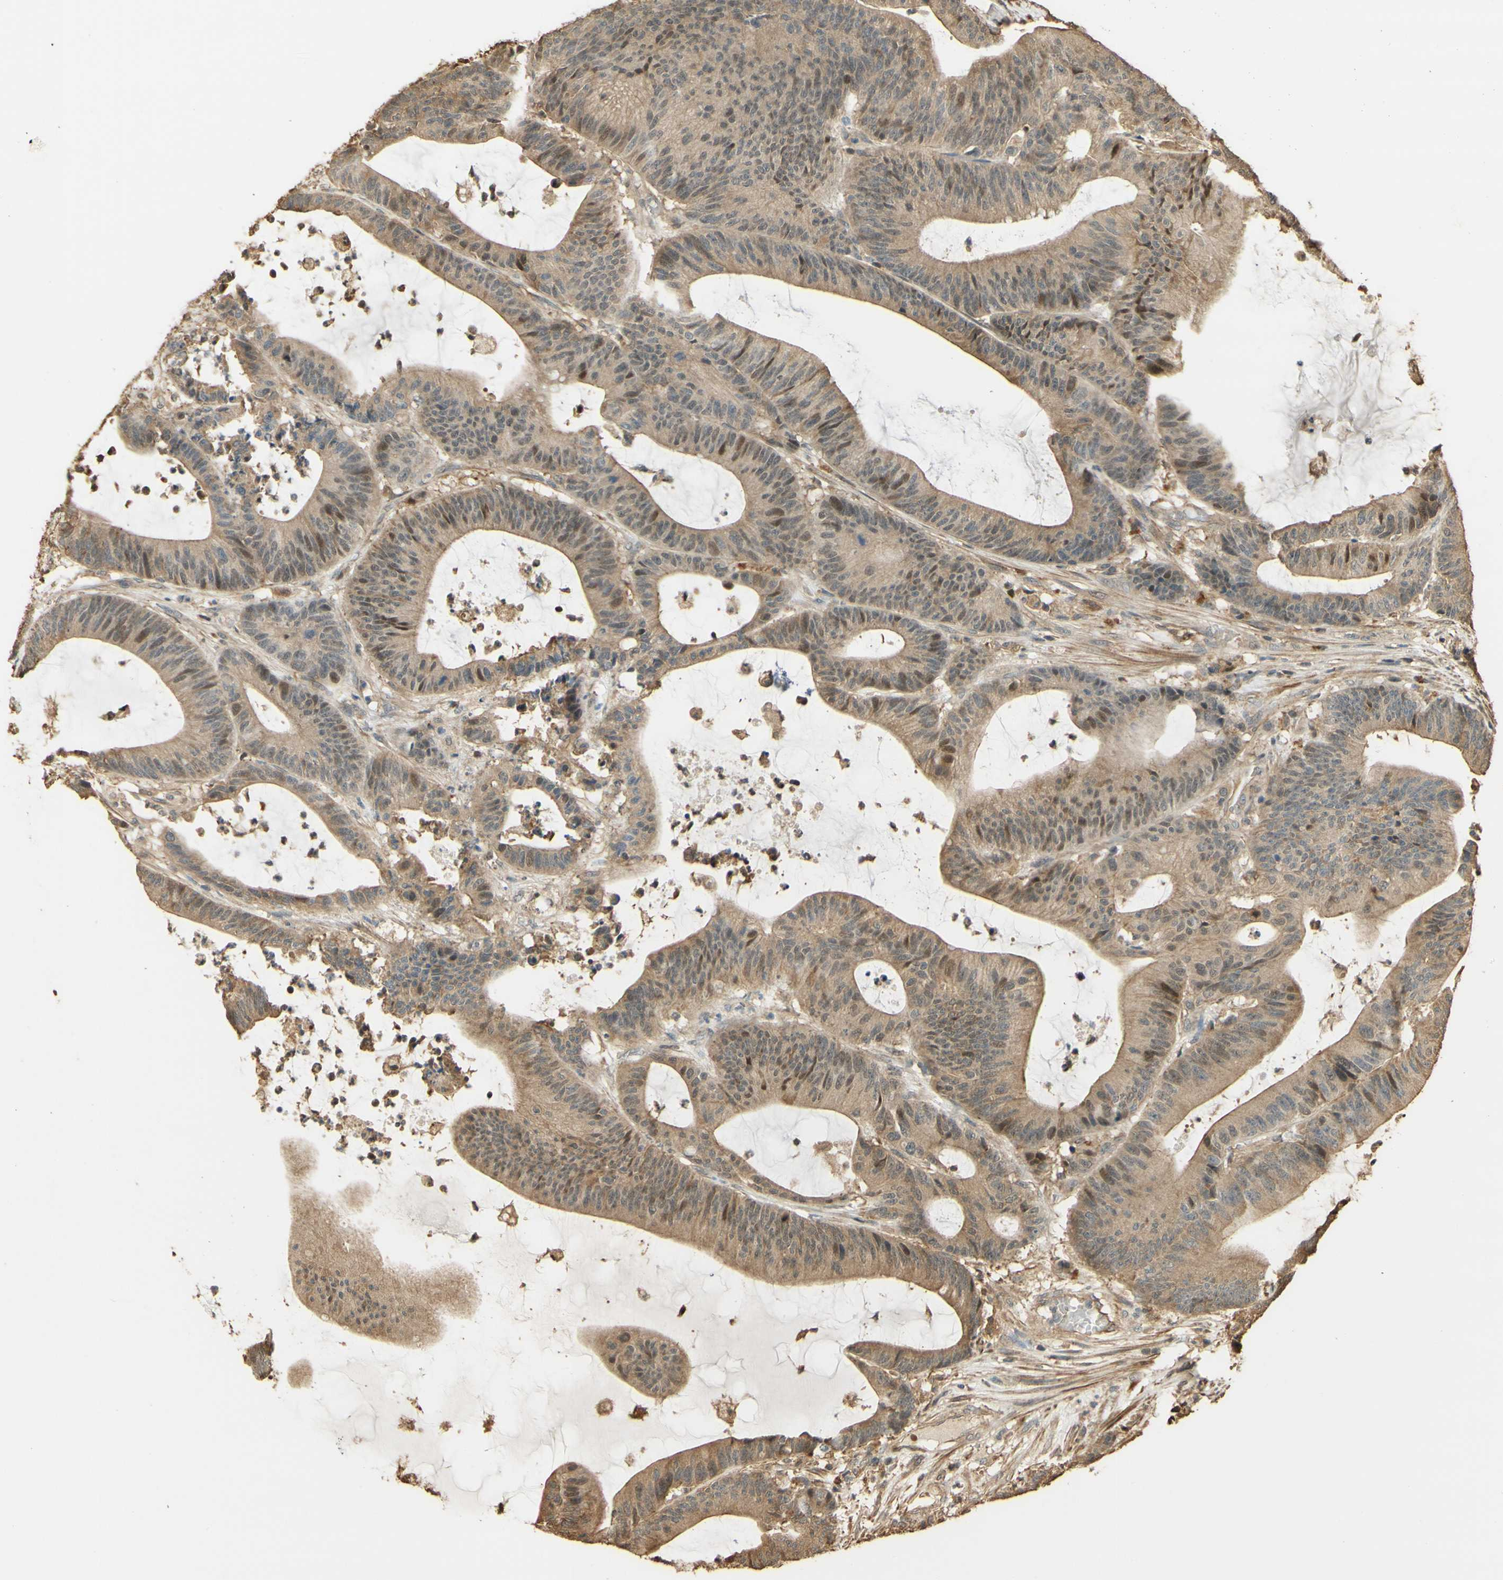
{"staining": {"intensity": "weak", "quantity": ">75%", "location": "cytoplasmic/membranous"}, "tissue": "colorectal cancer", "cell_type": "Tumor cells", "image_type": "cancer", "snomed": [{"axis": "morphology", "description": "Adenocarcinoma, NOS"}, {"axis": "topography", "description": "Colon"}], "caption": "Immunohistochemical staining of human colorectal cancer (adenocarcinoma) reveals weak cytoplasmic/membranous protein expression in approximately >75% of tumor cells.", "gene": "AGER", "patient": {"sex": "female", "age": 84}}